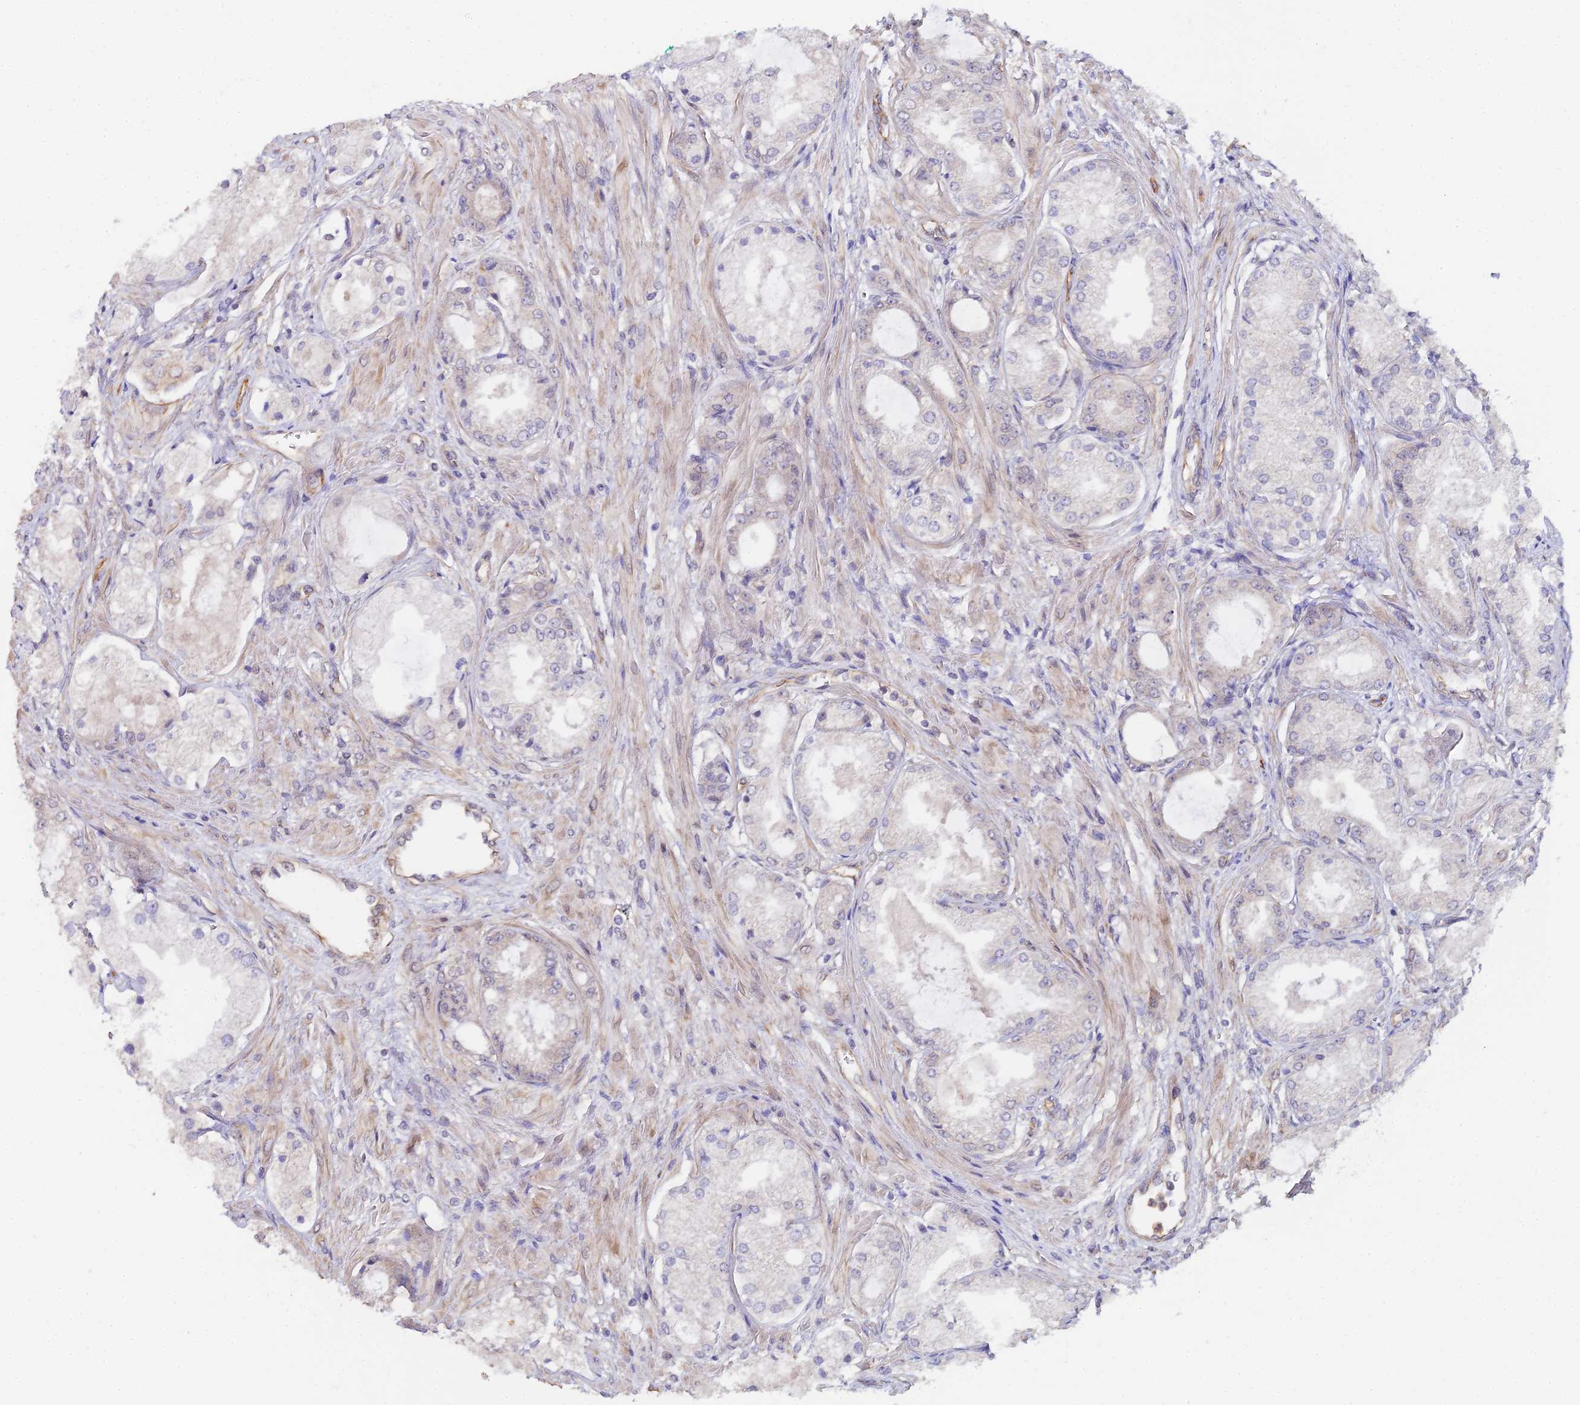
{"staining": {"intensity": "negative", "quantity": "none", "location": "none"}, "tissue": "prostate cancer", "cell_type": "Tumor cells", "image_type": "cancer", "snomed": [{"axis": "morphology", "description": "Adenocarcinoma, Low grade"}, {"axis": "topography", "description": "Prostate"}], "caption": "Tumor cells are negative for brown protein staining in prostate adenocarcinoma (low-grade).", "gene": "C4orf19", "patient": {"sex": "male", "age": 68}}